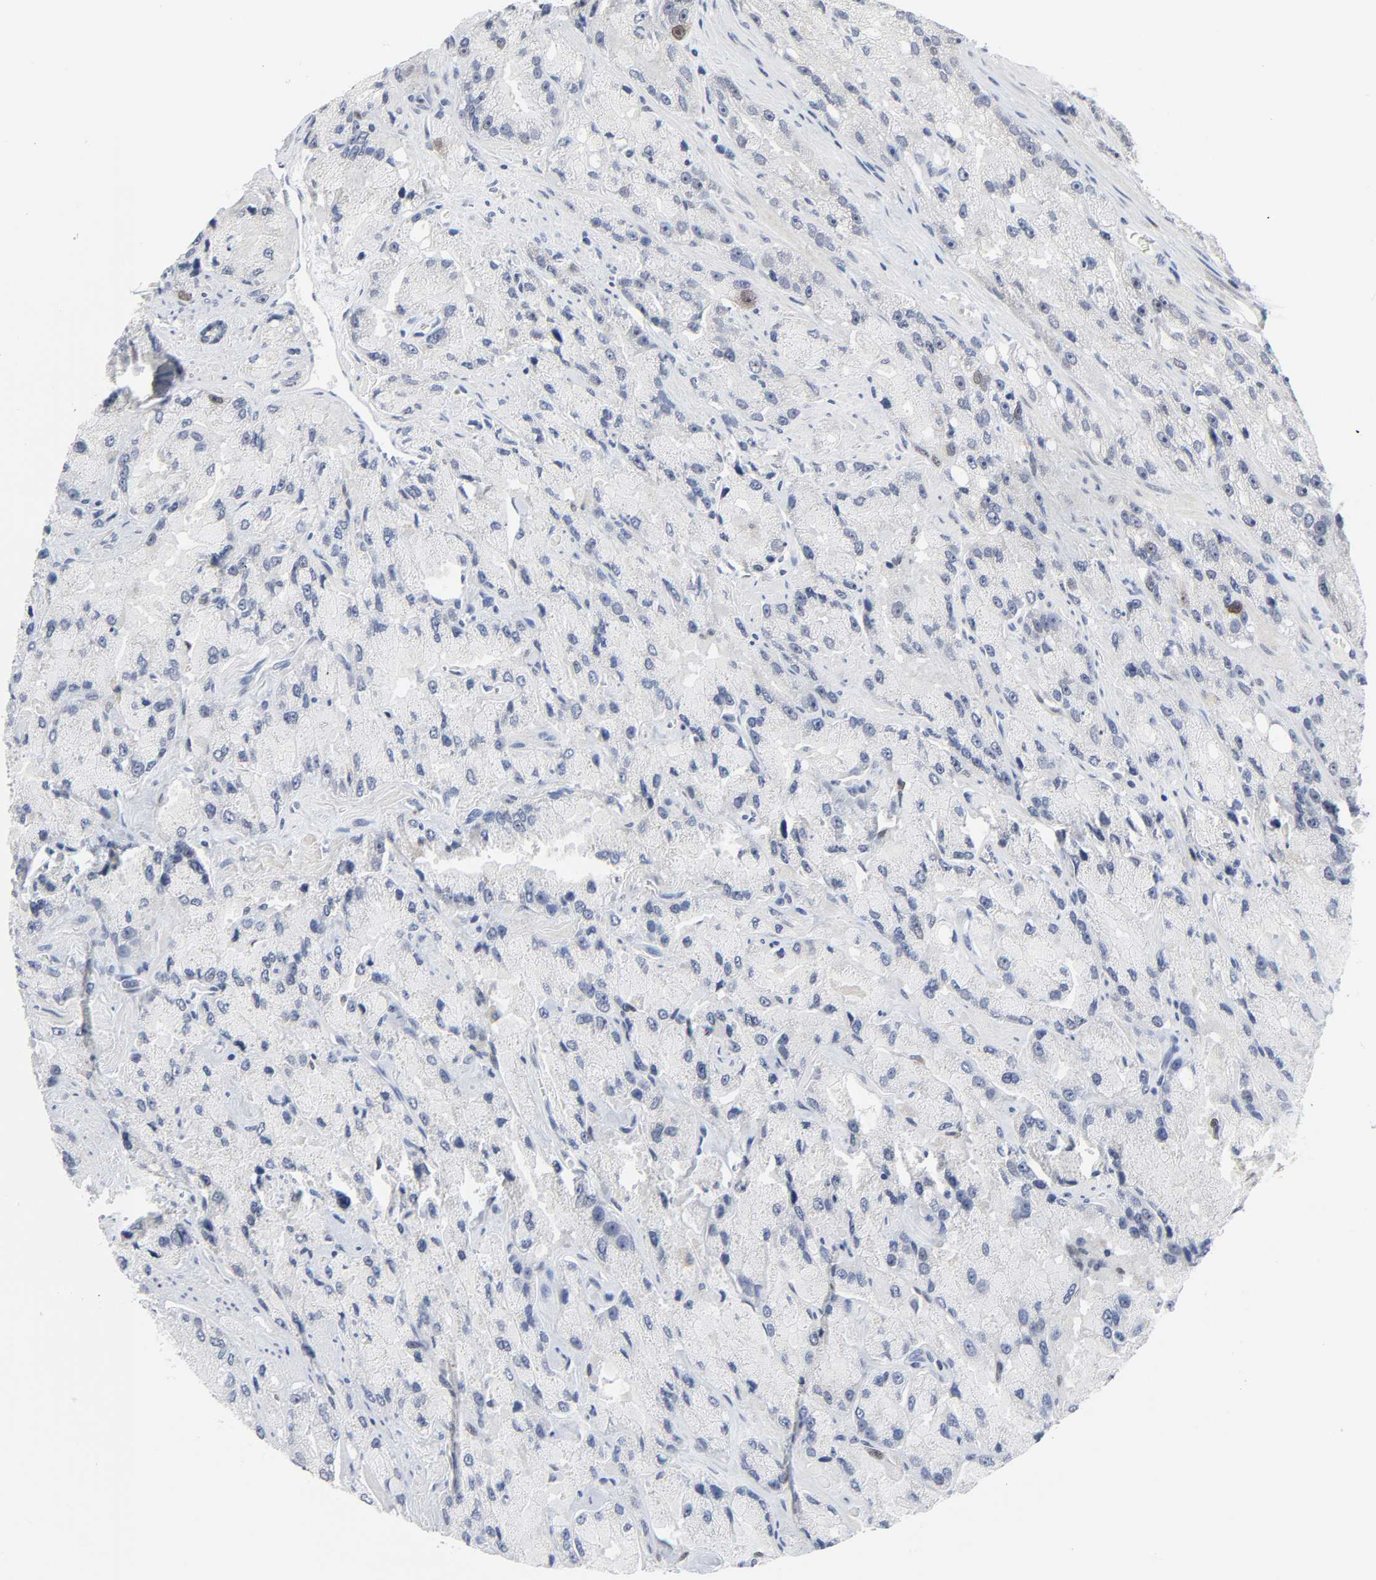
{"staining": {"intensity": "negative", "quantity": "none", "location": "none"}, "tissue": "prostate cancer", "cell_type": "Tumor cells", "image_type": "cancer", "snomed": [{"axis": "morphology", "description": "Adenocarcinoma, High grade"}, {"axis": "topography", "description": "Prostate"}], "caption": "This photomicrograph is of prostate cancer (high-grade adenocarcinoma) stained with immunohistochemistry (IHC) to label a protein in brown with the nuclei are counter-stained blue. There is no staining in tumor cells.", "gene": "WEE1", "patient": {"sex": "male", "age": 58}}